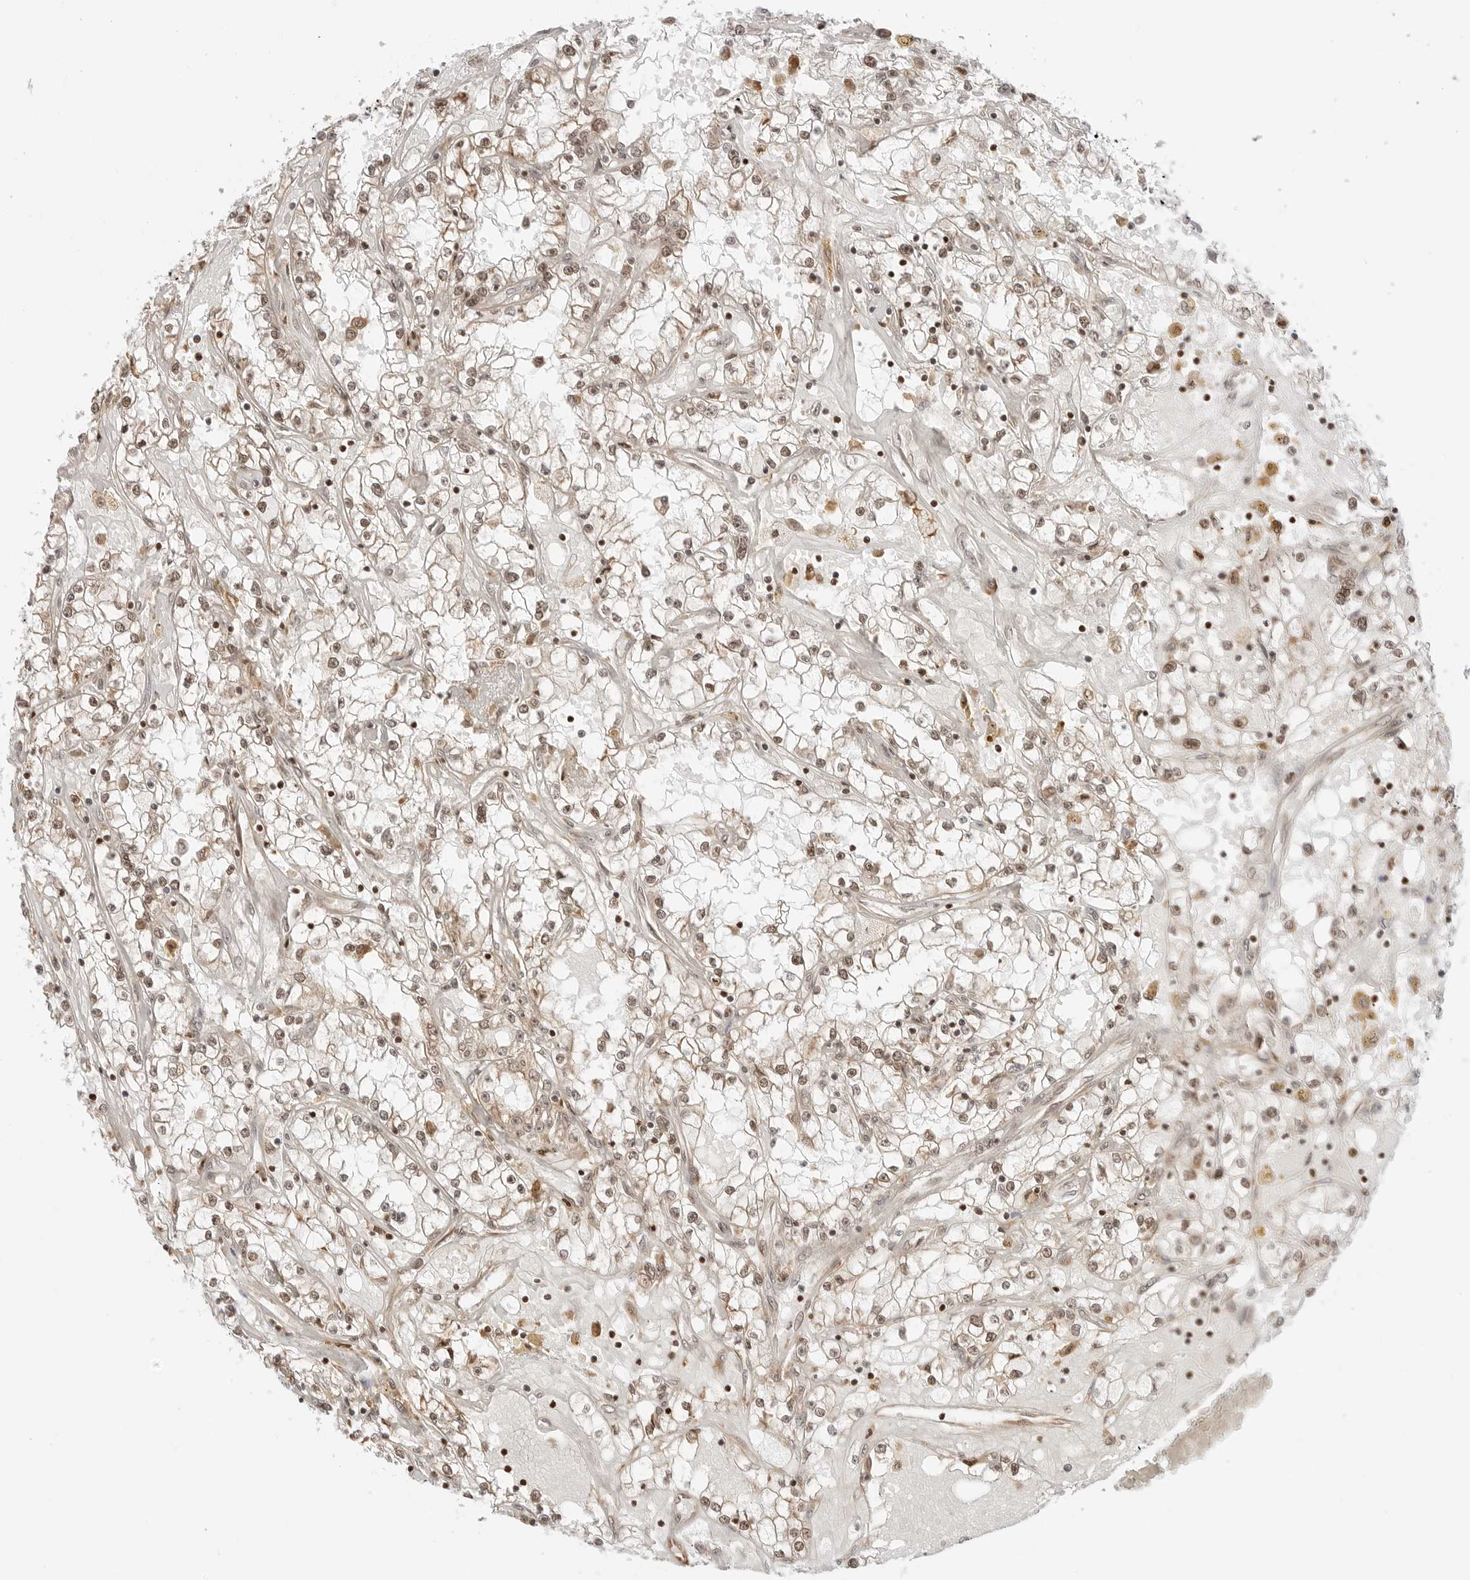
{"staining": {"intensity": "moderate", "quantity": ">75%", "location": "cytoplasmic/membranous,nuclear"}, "tissue": "renal cancer", "cell_type": "Tumor cells", "image_type": "cancer", "snomed": [{"axis": "morphology", "description": "Adenocarcinoma, NOS"}, {"axis": "topography", "description": "Kidney"}], "caption": "A brown stain highlights moderate cytoplasmic/membranous and nuclear expression of a protein in renal adenocarcinoma tumor cells.", "gene": "FKBP14", "patient": {"sex": "male", "age": 56}}